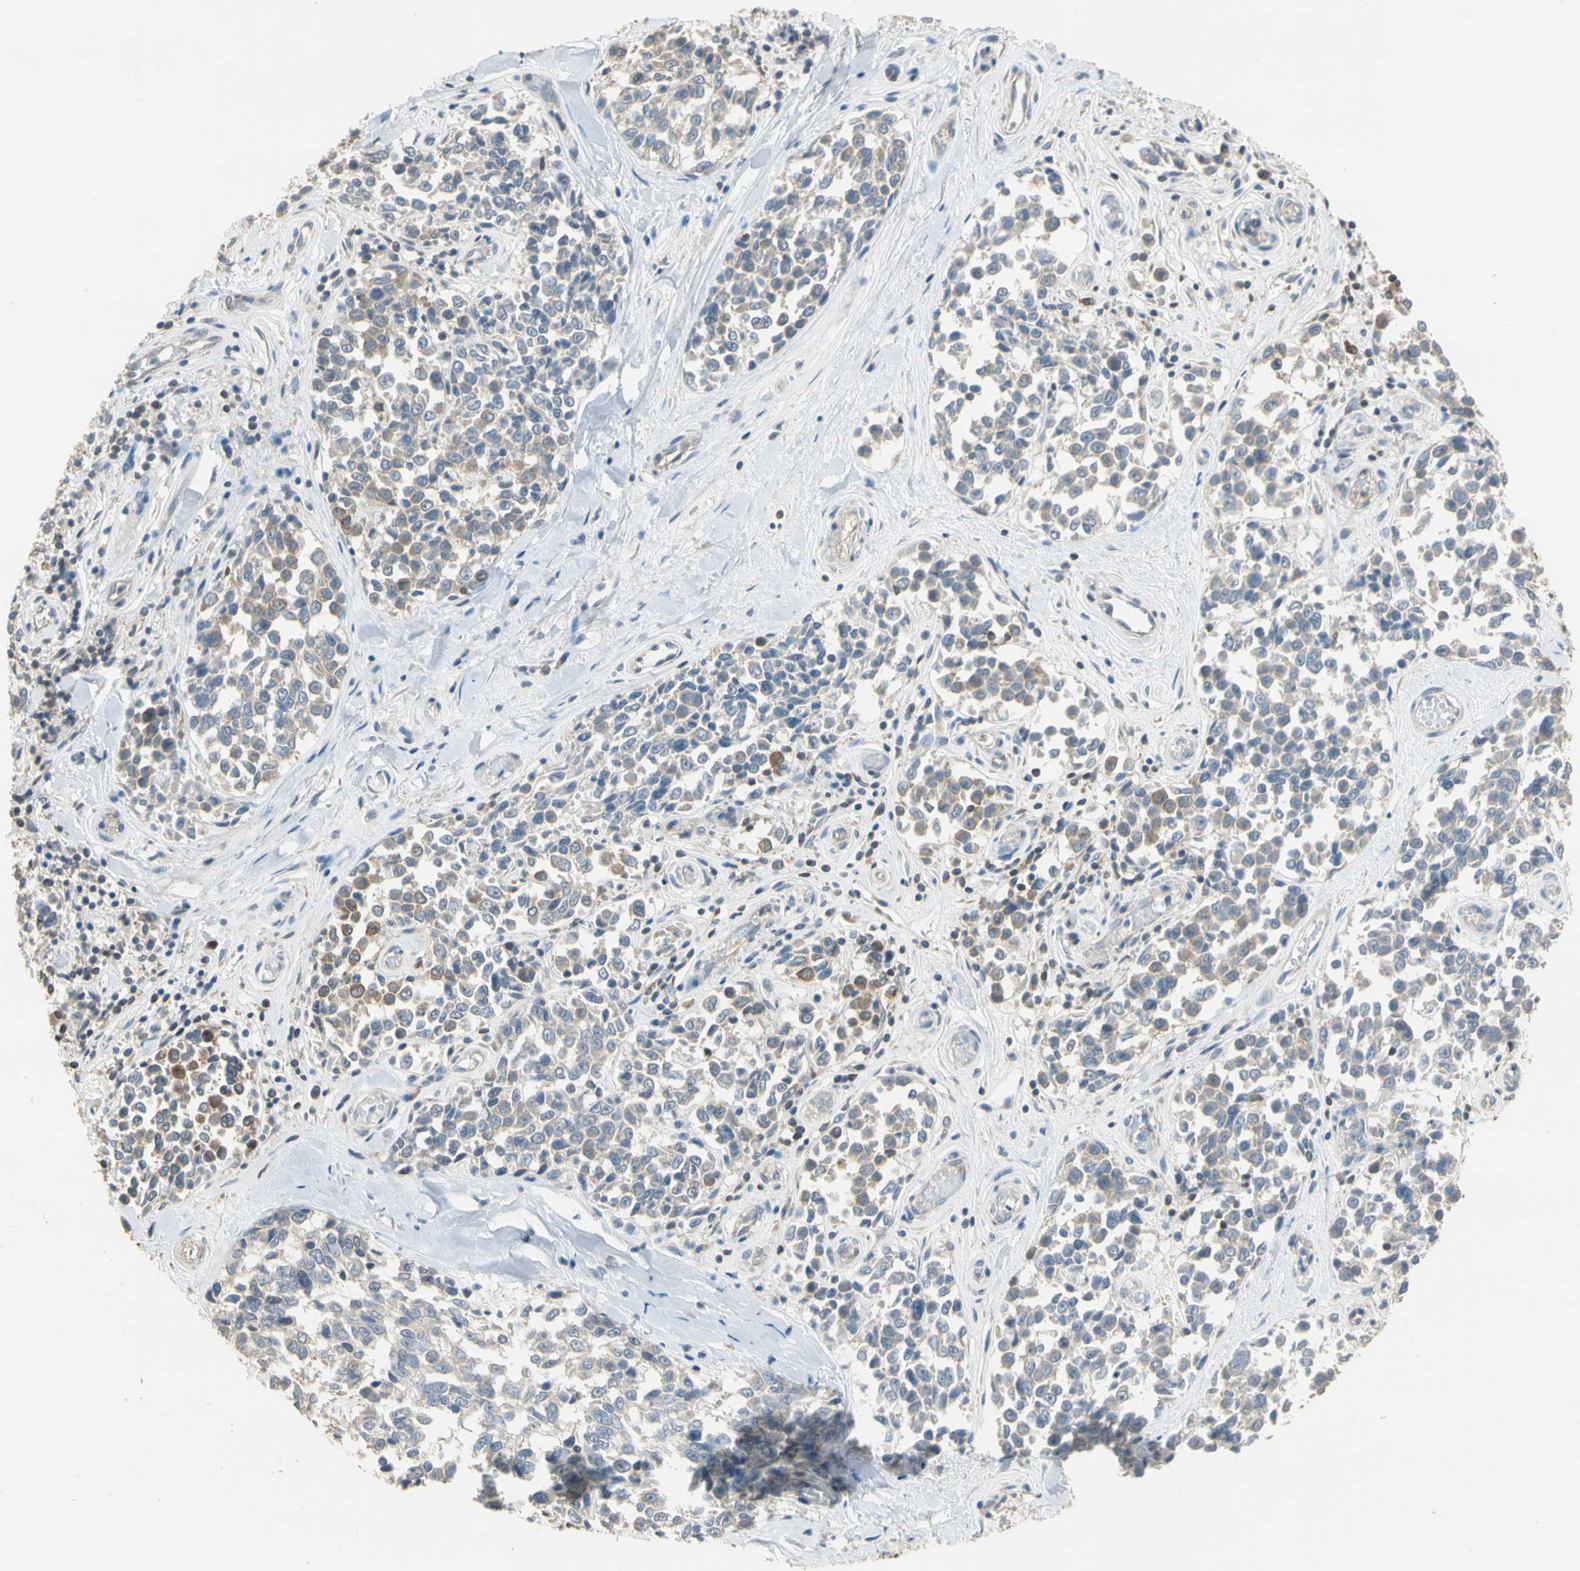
{"staining": {"intensity": "moderate", "quantity": "<25%", "location": "cytoplasmic/membranous"}, "tissue": "melanoma", "cell_type": "Tumor cells", "image_type": "cancer", "snomed": [{"axis": "morphology", "description": "Malignant melanoma, NOS"}, {"axis": "topography", "description": "Skin"}], "caption": "Immunohistochemical staining of melanoma displays low levels of moderate cytoplasmic/membranous staining in approximately <25% of tumor cells.", "gene": "MAP3K7", "patient": {"sex": "female", "age": 64}}